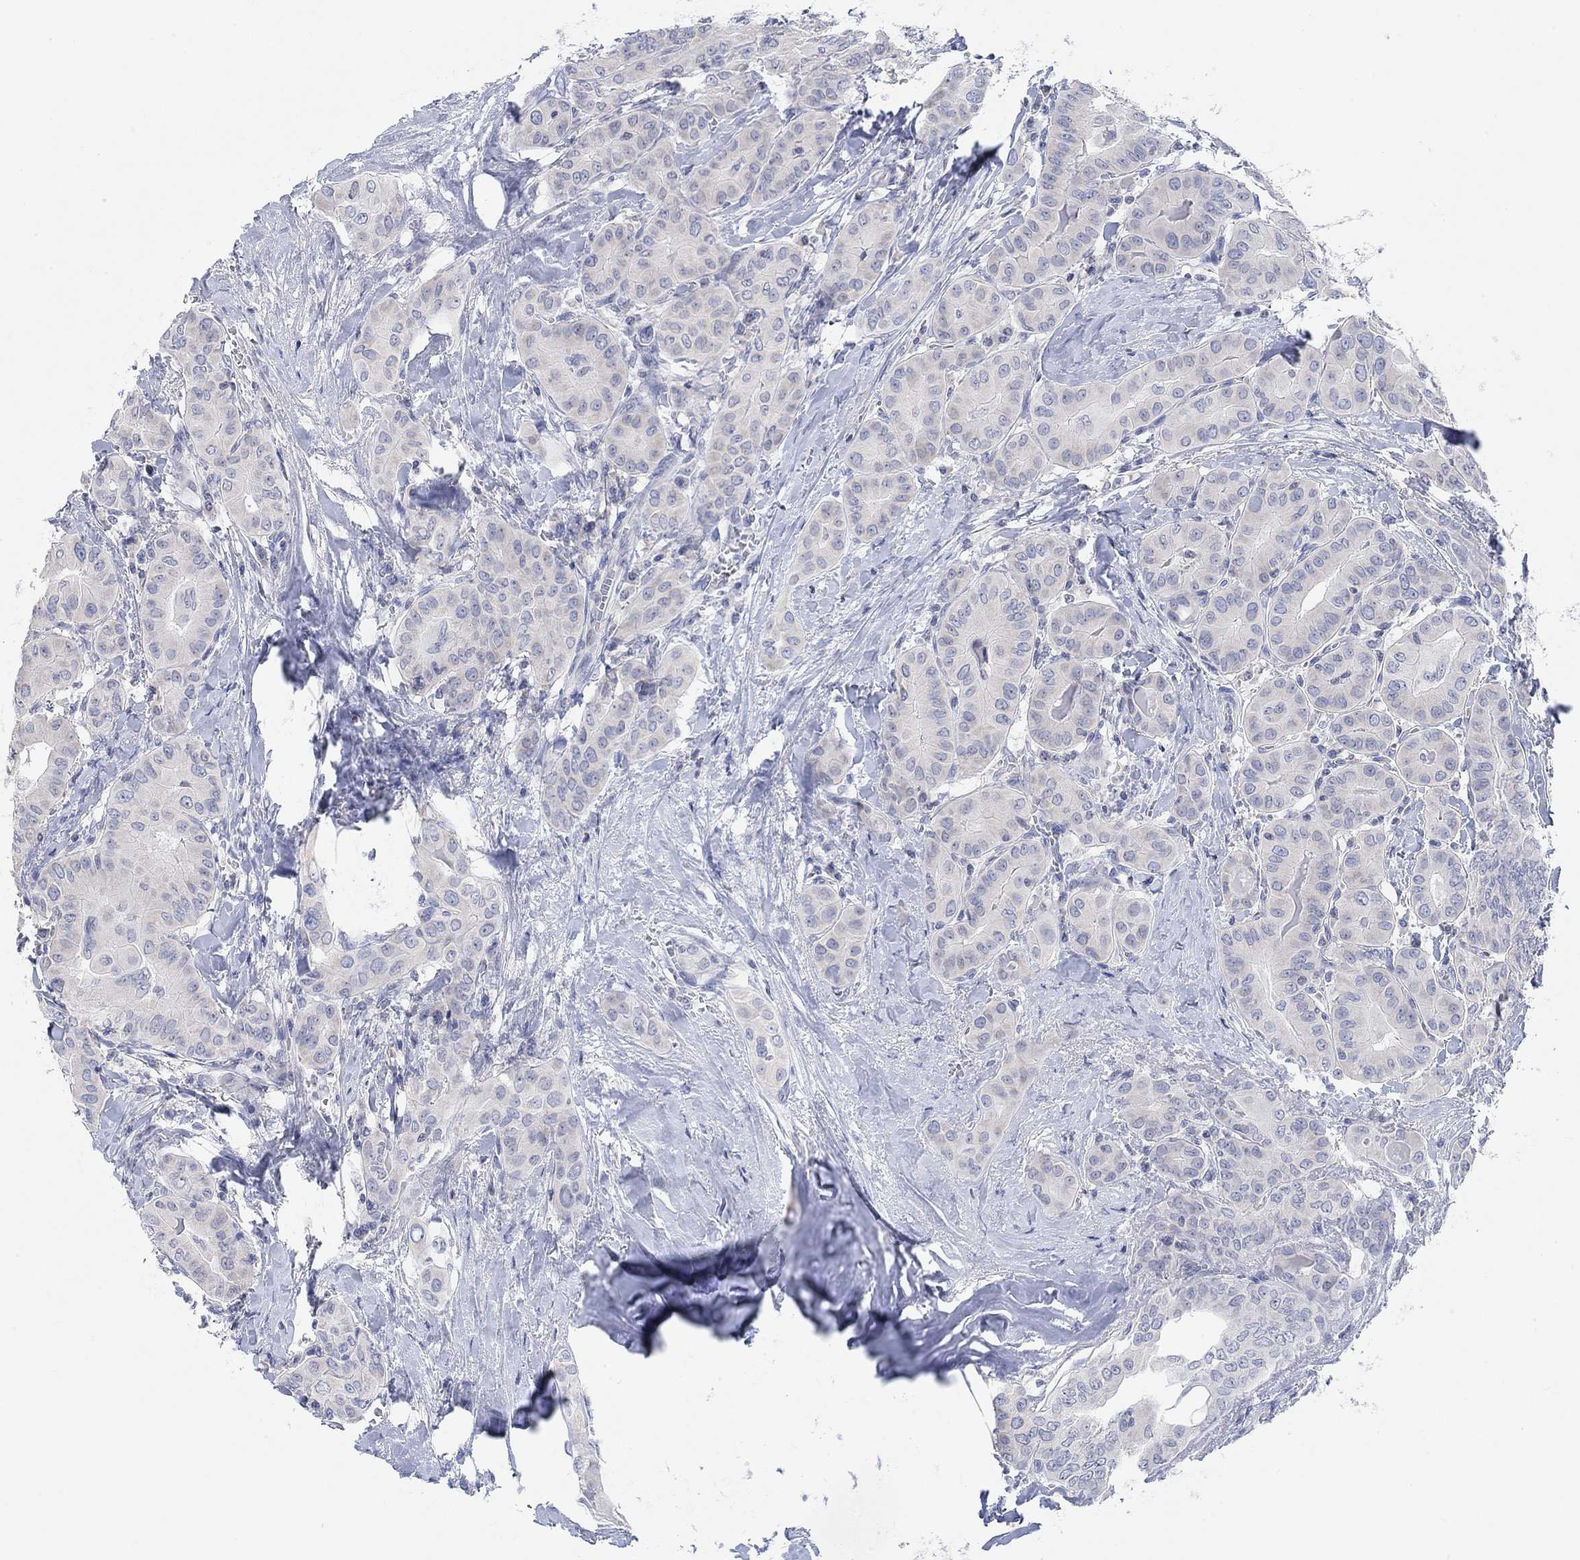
{"staining": {"intensity": "negative", "quantity": "none", "location": "none"}, "tissue": "thyroid cancer", "cell_type": "Tumor cells", "image_type": "cancer", "snomed": [{"axis": "morphology", "description": "Papillary adenocarcinoma, NOS"}, {"axis": "topography", "description": "Thyroid gland"}], "caption": "Human thyroid cancer stained for a protein using IHC demonstrates no expression in tumor cells.", "gene": "ATP6V1E2", "patient": {"sex": "female", "age": 37}}